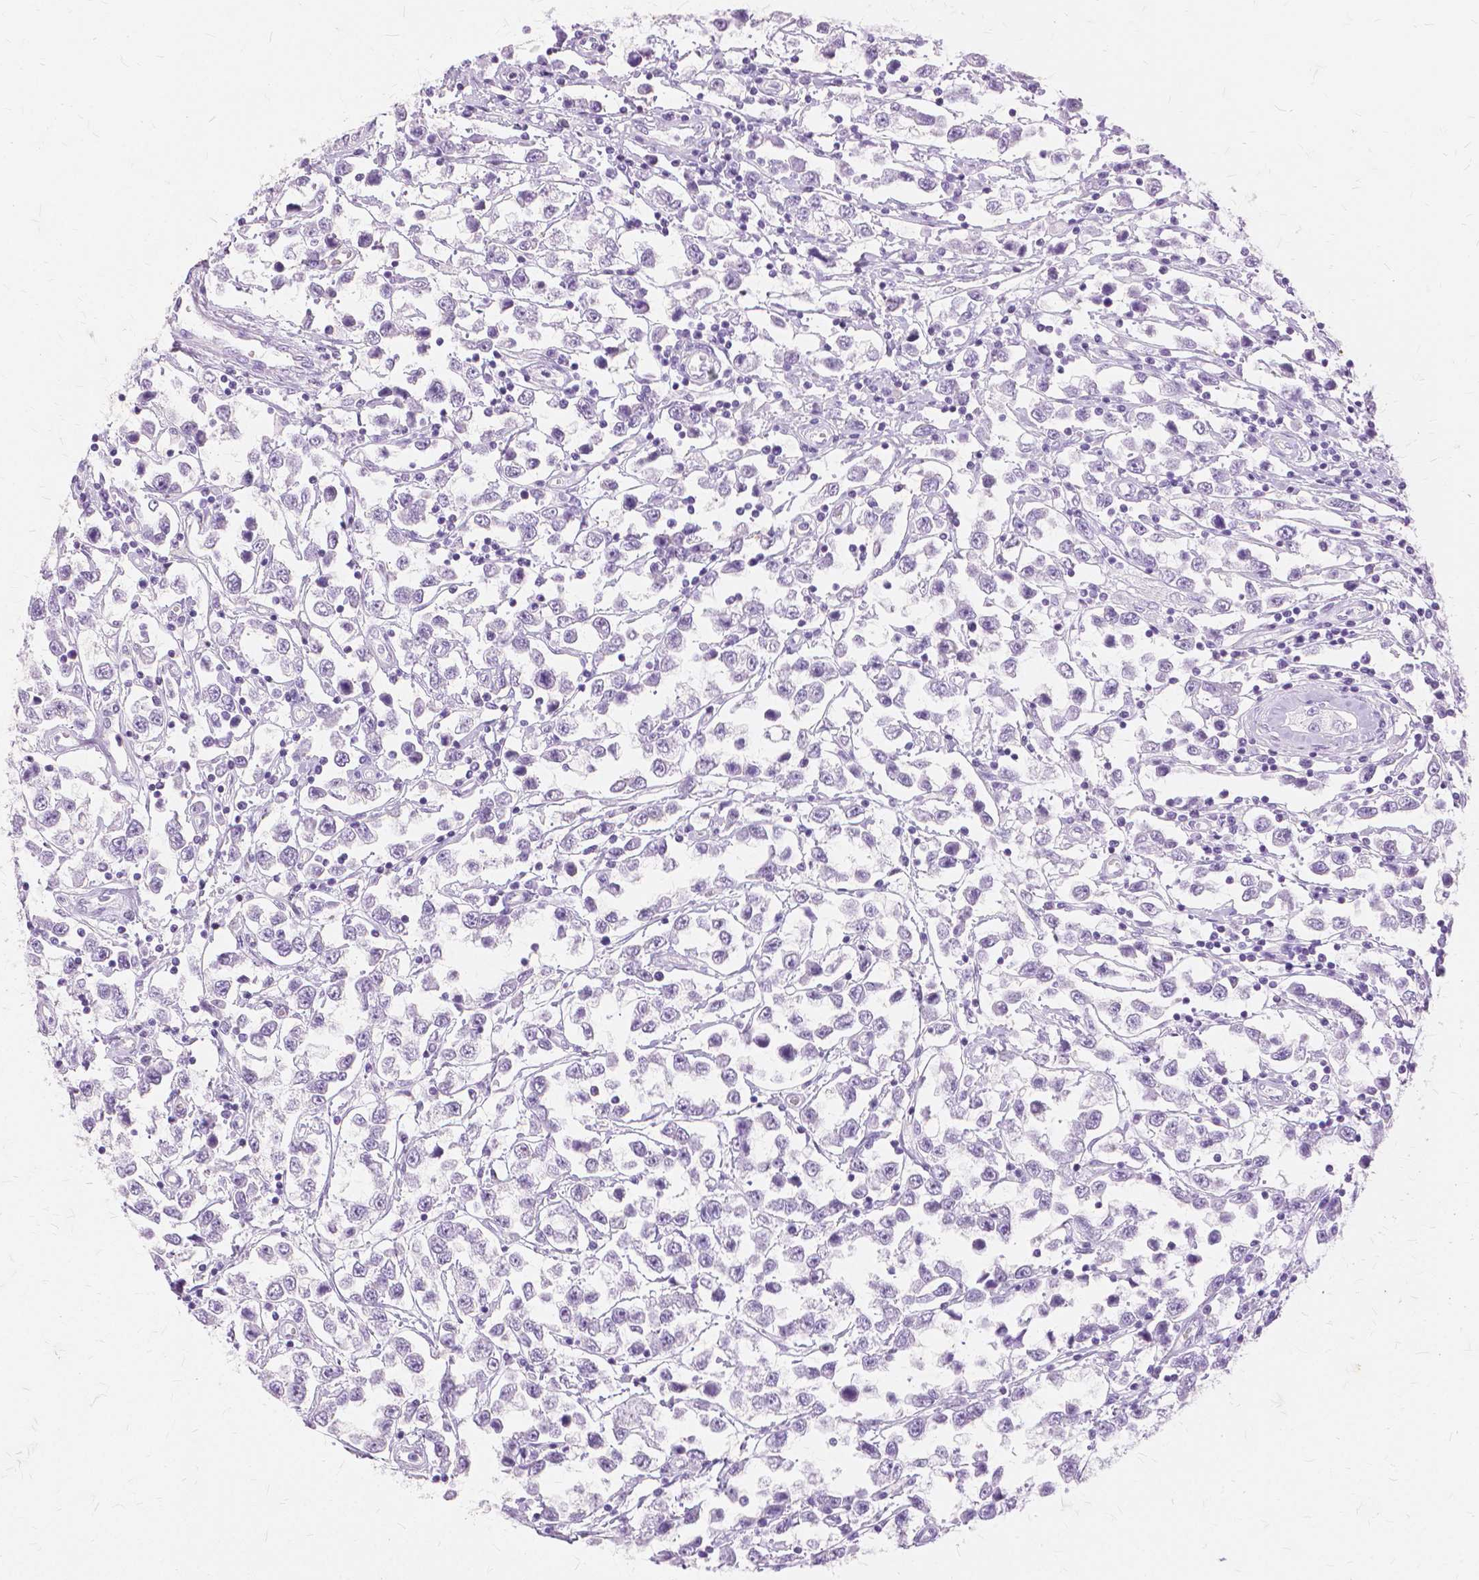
{"staining": {"intensity": "negative", "quantity": "none", "location": "none"}, "tissue": "testis cancer", "cell_type": "Tumor cells", "image_type": "cancer", "snomed": [{"axis": "morphology", "description": "Seminoma, NOS"}, {"axis": "topography", "description": "Testis"}], "caption": "IHC micrograph of human seminoma (testis) stained for a protein (brown), which displays no expression in tumor cells.", "gene": "TGM1", "patient": {"sex": "male", "age": 34}}